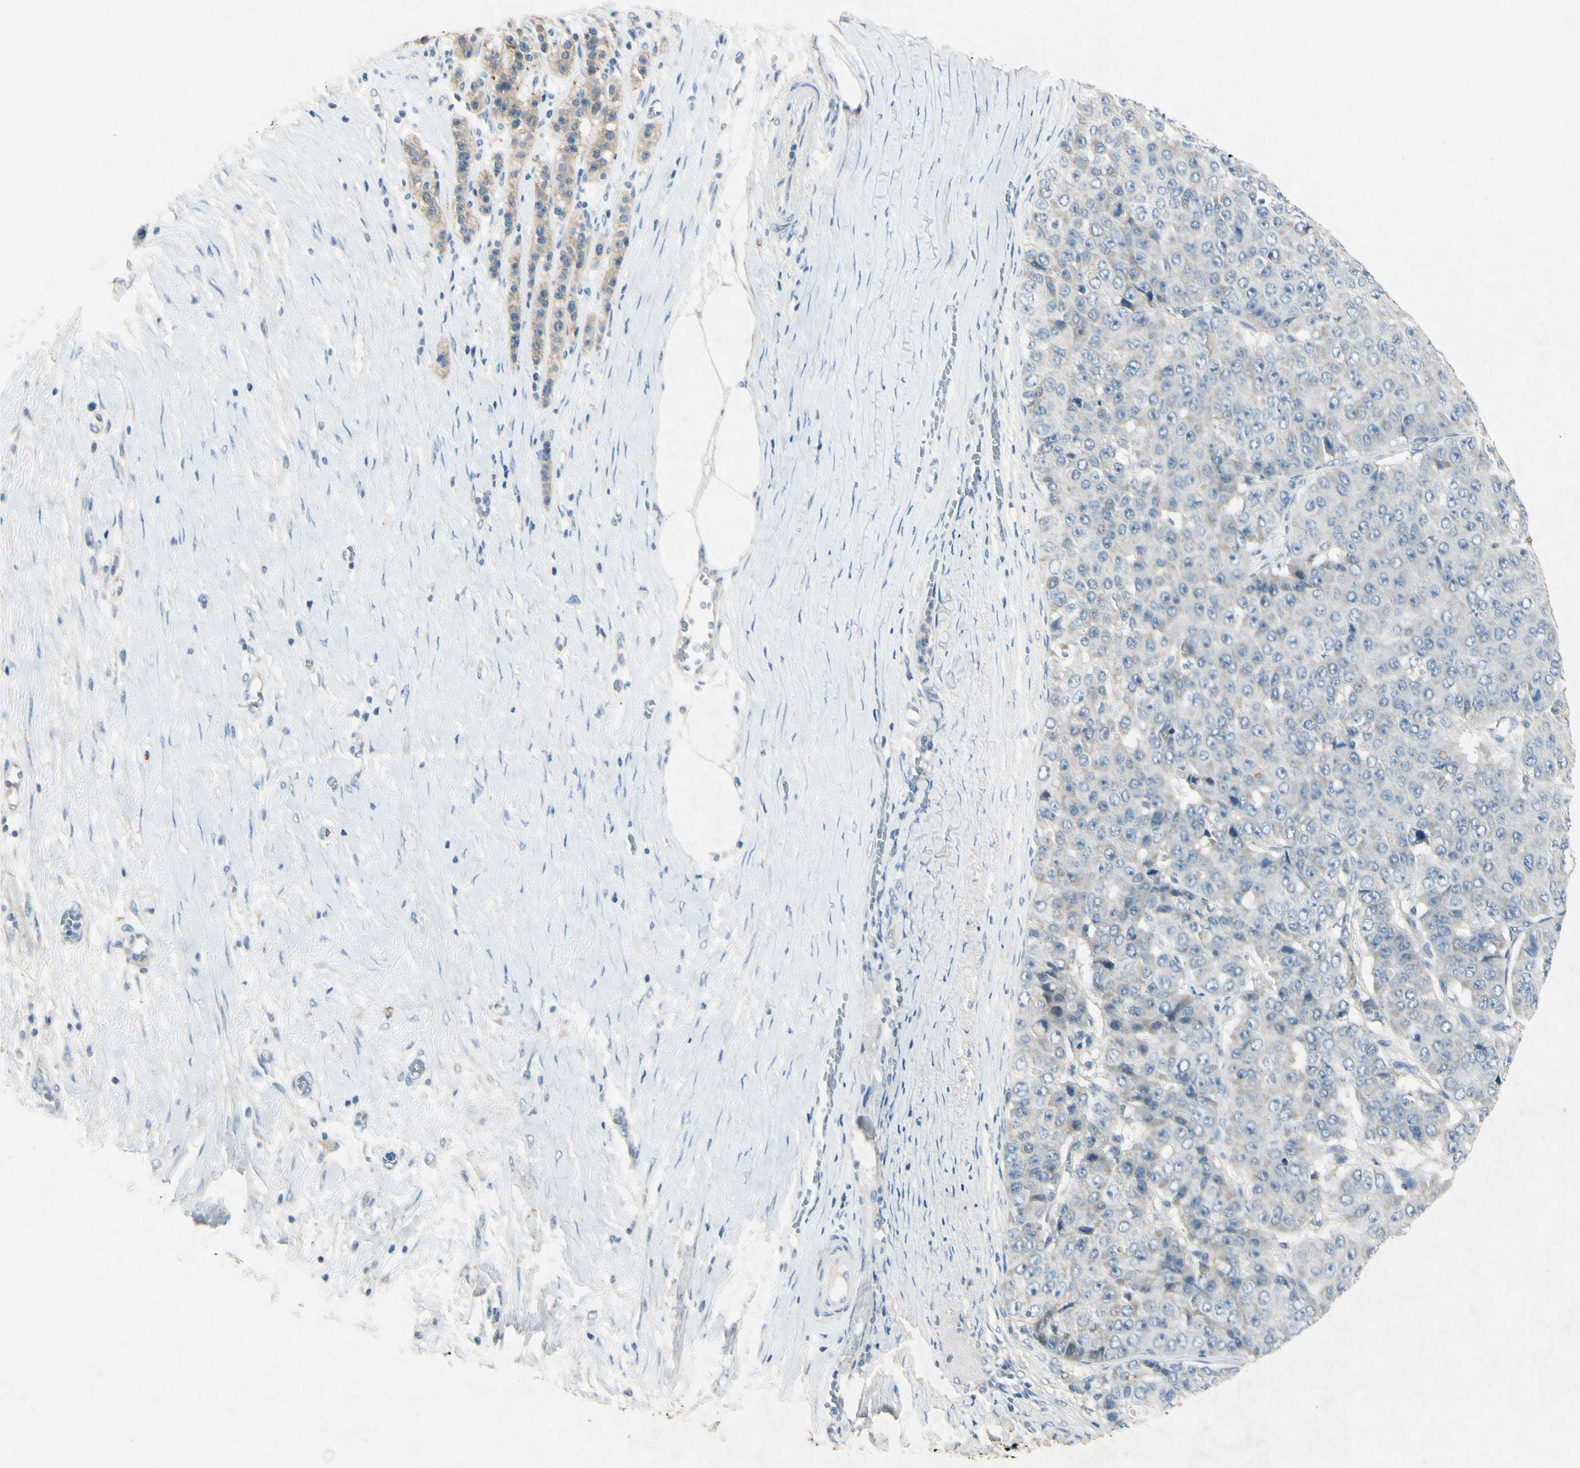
{"staining": {"intensity": "negative", "quantity": "none", "location": "none"}, "tissue": "pancreatic cancer", "cell_type": "Tumor cells", "image_type": "cancer", "snomed": [{"axis": "morphology", "description": "Adenocarcinoma, NOS"}, {"axis": "topography", "description": "Pancreas"}], "caption": "High magnification brightfield microscopy of pancreatic cancer stained with DAB (3,3'-diaminobenzidine) (brown) and counterstained with hematoxylin (blue): tumor cells show no significant staining. The staining was performed using DAB to visualize the protein expression in brown, while the nuclei were stained in blue with hematoxylin (Magnification: 20x).", "gene": "SNAP91", "patient": {"sex": "male", "age": 50}}